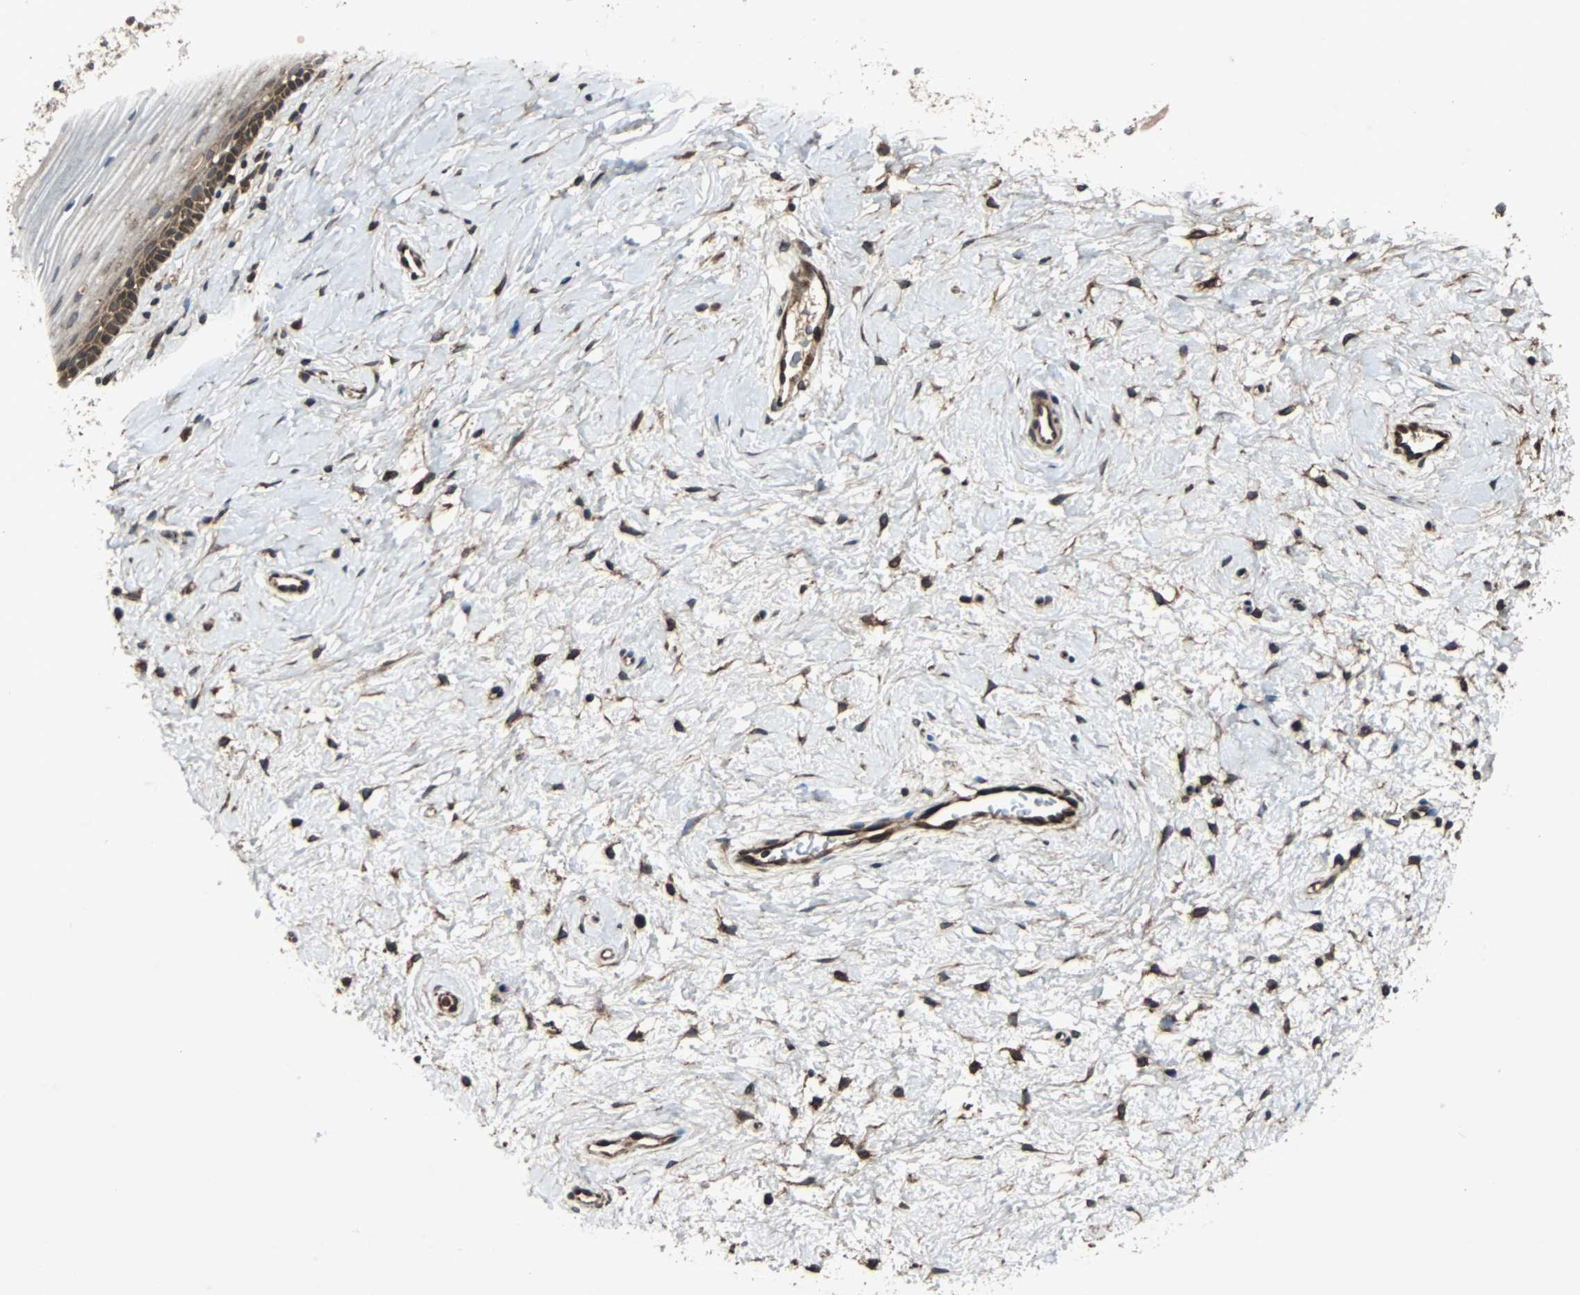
{"staining": {"intensity": "moderate", "quantity": ">75%", "location": "cytoplasmic/membranous"}, "tissue": "cervix", "cell_type": "Glandular cells", "image_type": "normal", "snomed": [{"axis": "morphology", "description": "Normal tissue, NOS"}, {"axis": "topography", "description": "Cervix"}], "caption": "Immunohistochemistry staining of benign cervix, which demonstrates medium levels of moderate cytoplasmic/membranous expression in about >75% of glandular cells indicating moderate cytoplasmic/membranous protein expression. The staining was performed using DAB (brown) for protein detection and nuclei were counterstained in hematoxylin (blue).", "gene": "RAB7A", "patient": {"sex": "female", "age": 39}}